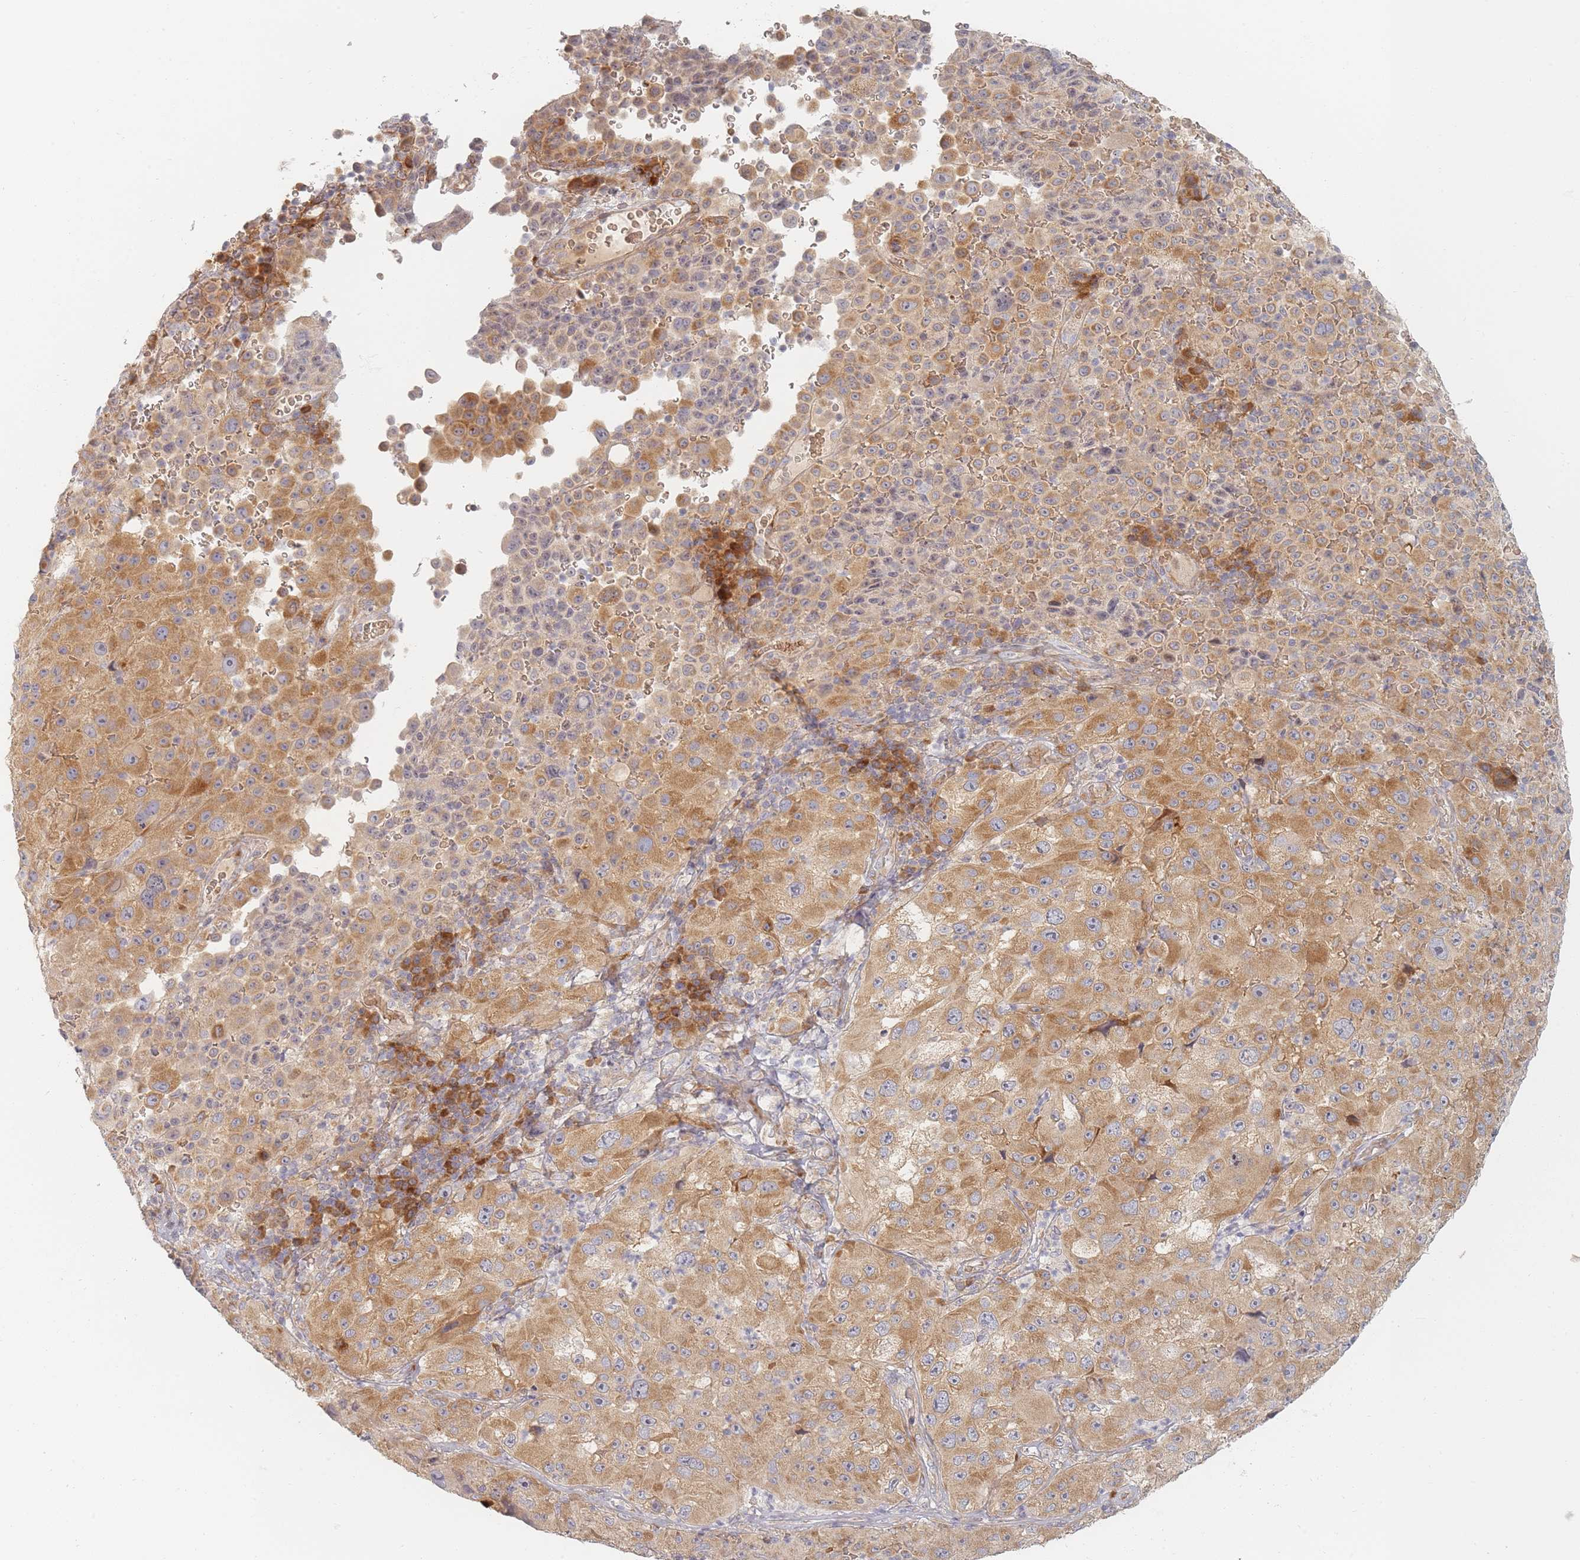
{"staining": {"intensity": "moderate", "quantity": ">75%", "location": "cytoplasmic/membranous"}, "tissue": "melanoma", "cell_type": "Tumor cells", "image_type": "cancer", "snomed": [{"axis": "morphology", "description": "Malignant melanoma, Metastatic site"}, {"axis": "topography", "description": "Lymph node"}], "caption": "Malignant melanoma (metastatic site) stained with DAB IHC displays medium levels of moderate cytoplasmic/membranous staining in approximately >75% of tumor cells. (IHC, brightfield microscopy, high magnification).", "gene": "ZKSCAN7", "patient": {"sex": "male", "age": 62}}